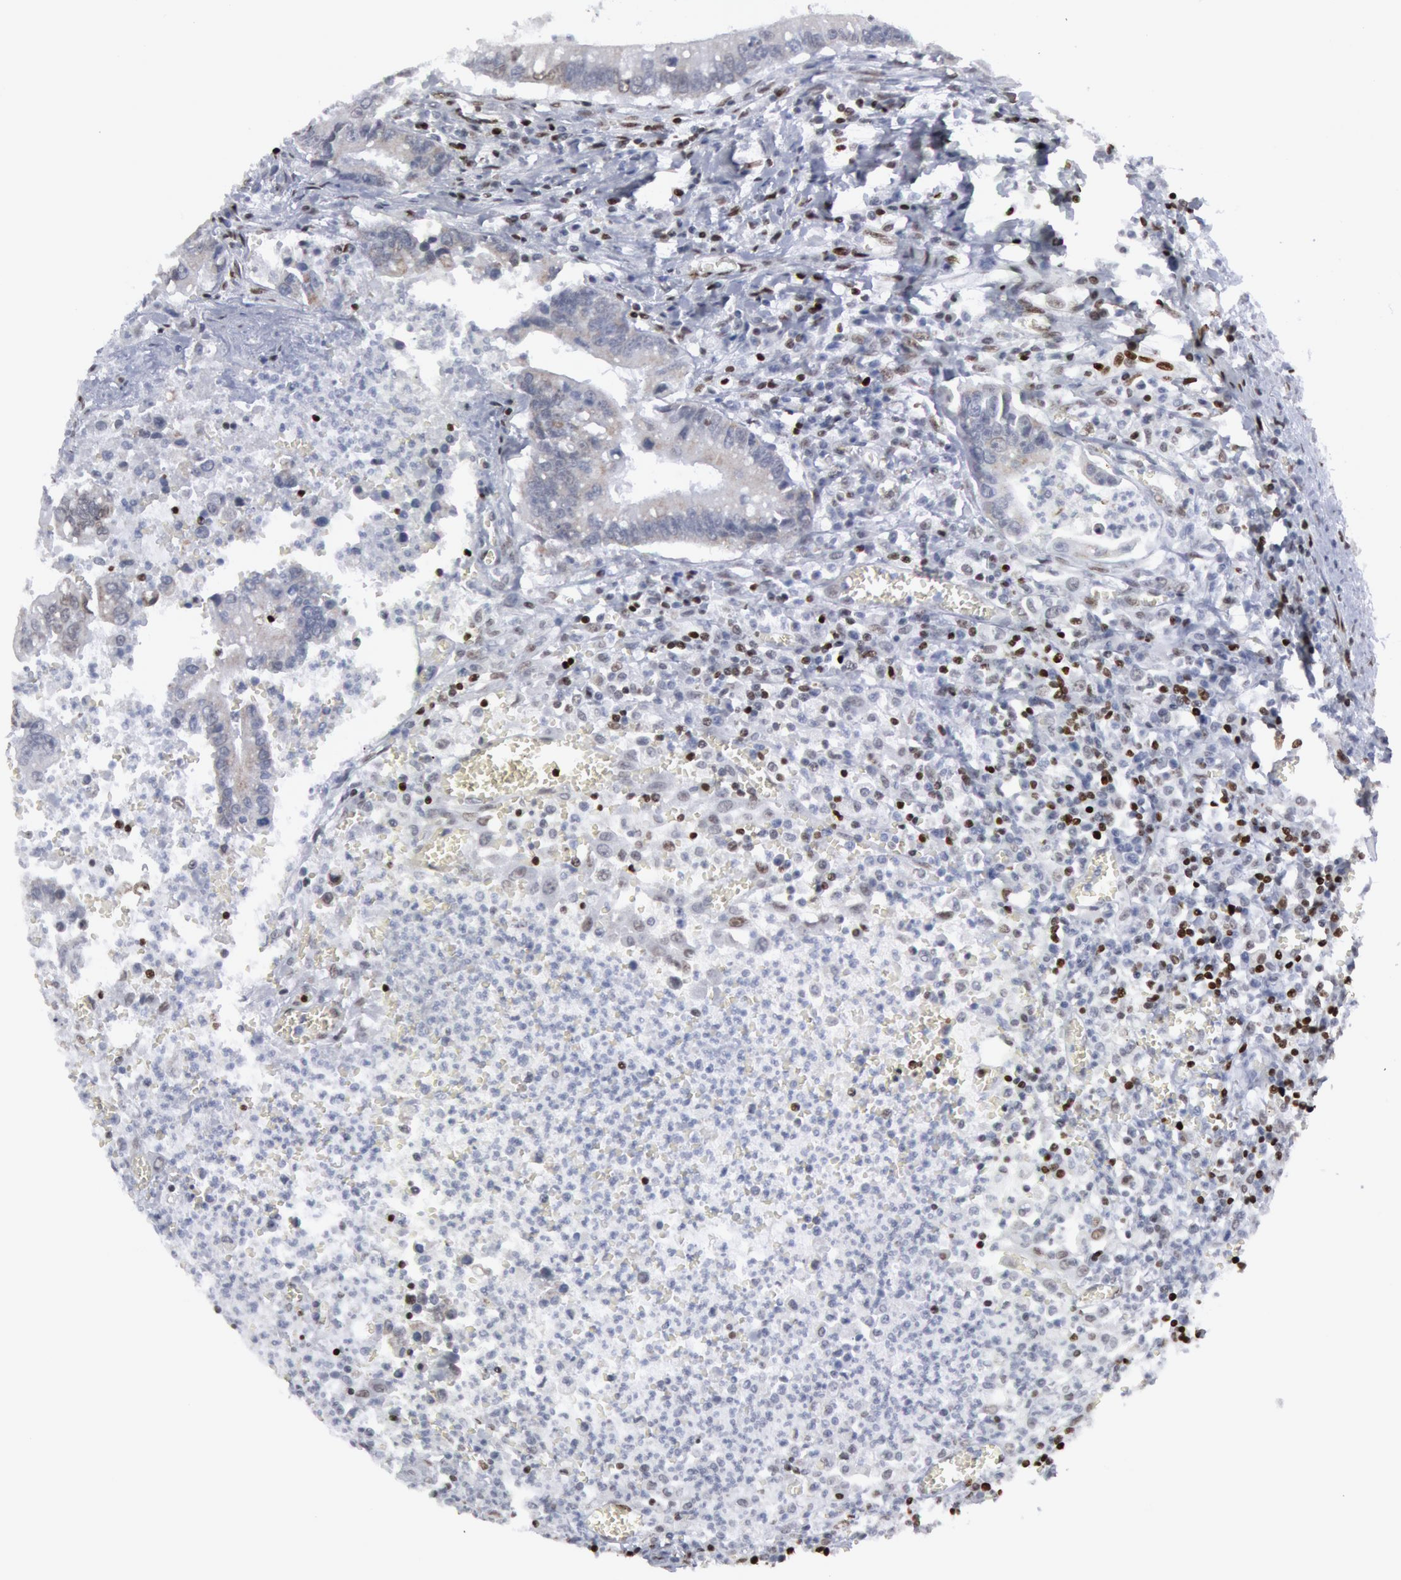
{"staining": {"intensity": "negative", "quantity": "none", "location": "none"}, "tissue": "colorectal cancer", "cell_type": "Tumor cells", "image_type": "cancer", "snomed": [{"axis": "morphology", "description": "Adenocarcinoma, NOS"}, {"axis": "topography", "description": "Rectum"}], "caption": "Immunohistochemistry (IHC) micrograph of neoplastic tissue: human colorectal cancer stained with DAB demonstrates no significant protein expression in tumor cells. Brightfield microscopy of immunohistochemistry (IHC) stained with DAB (3,3'-diaminobenzidine) (brown) and hematoxylin (blue), captured at high magnification.", "gene": "MECP2", "patient": {"sex": "female", "age": 81}}